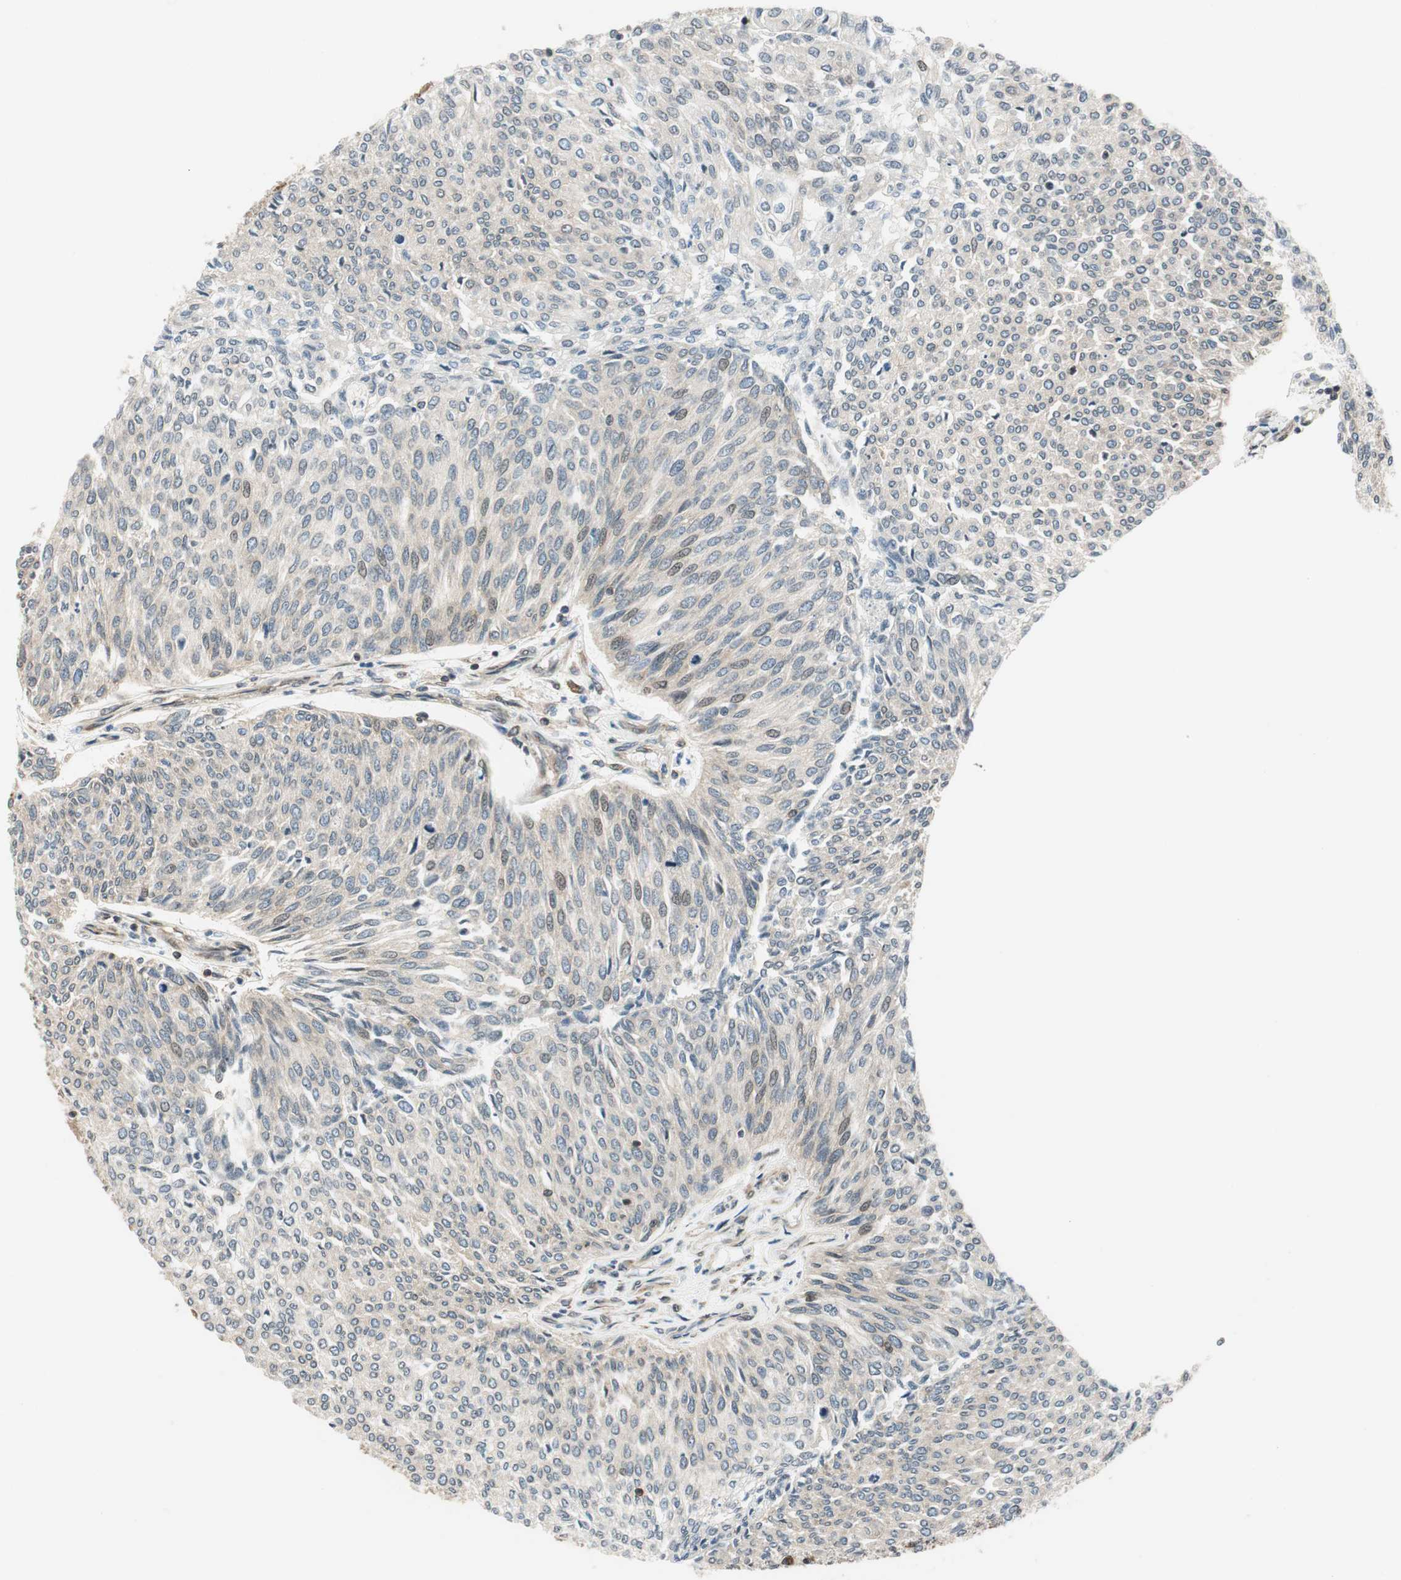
{"staining": {"intensity": "weak", "quantity": "<25%", "location": "nuclear"}, "tissue": "urothelial cancer", "cell_type": "Tumor cells", "image_type": "cancer", "snomed": [{"axis": "morphology", "description": "Urothelial carcinoma, Low grade"}, {"axis": "topography", "description": "Urinary bladder"}], "caption": "IHC of human urothelial cancer reveals no staining in tumor cells.", "gene": "RING1", "patient": {"sex": "female", "age": 79}}